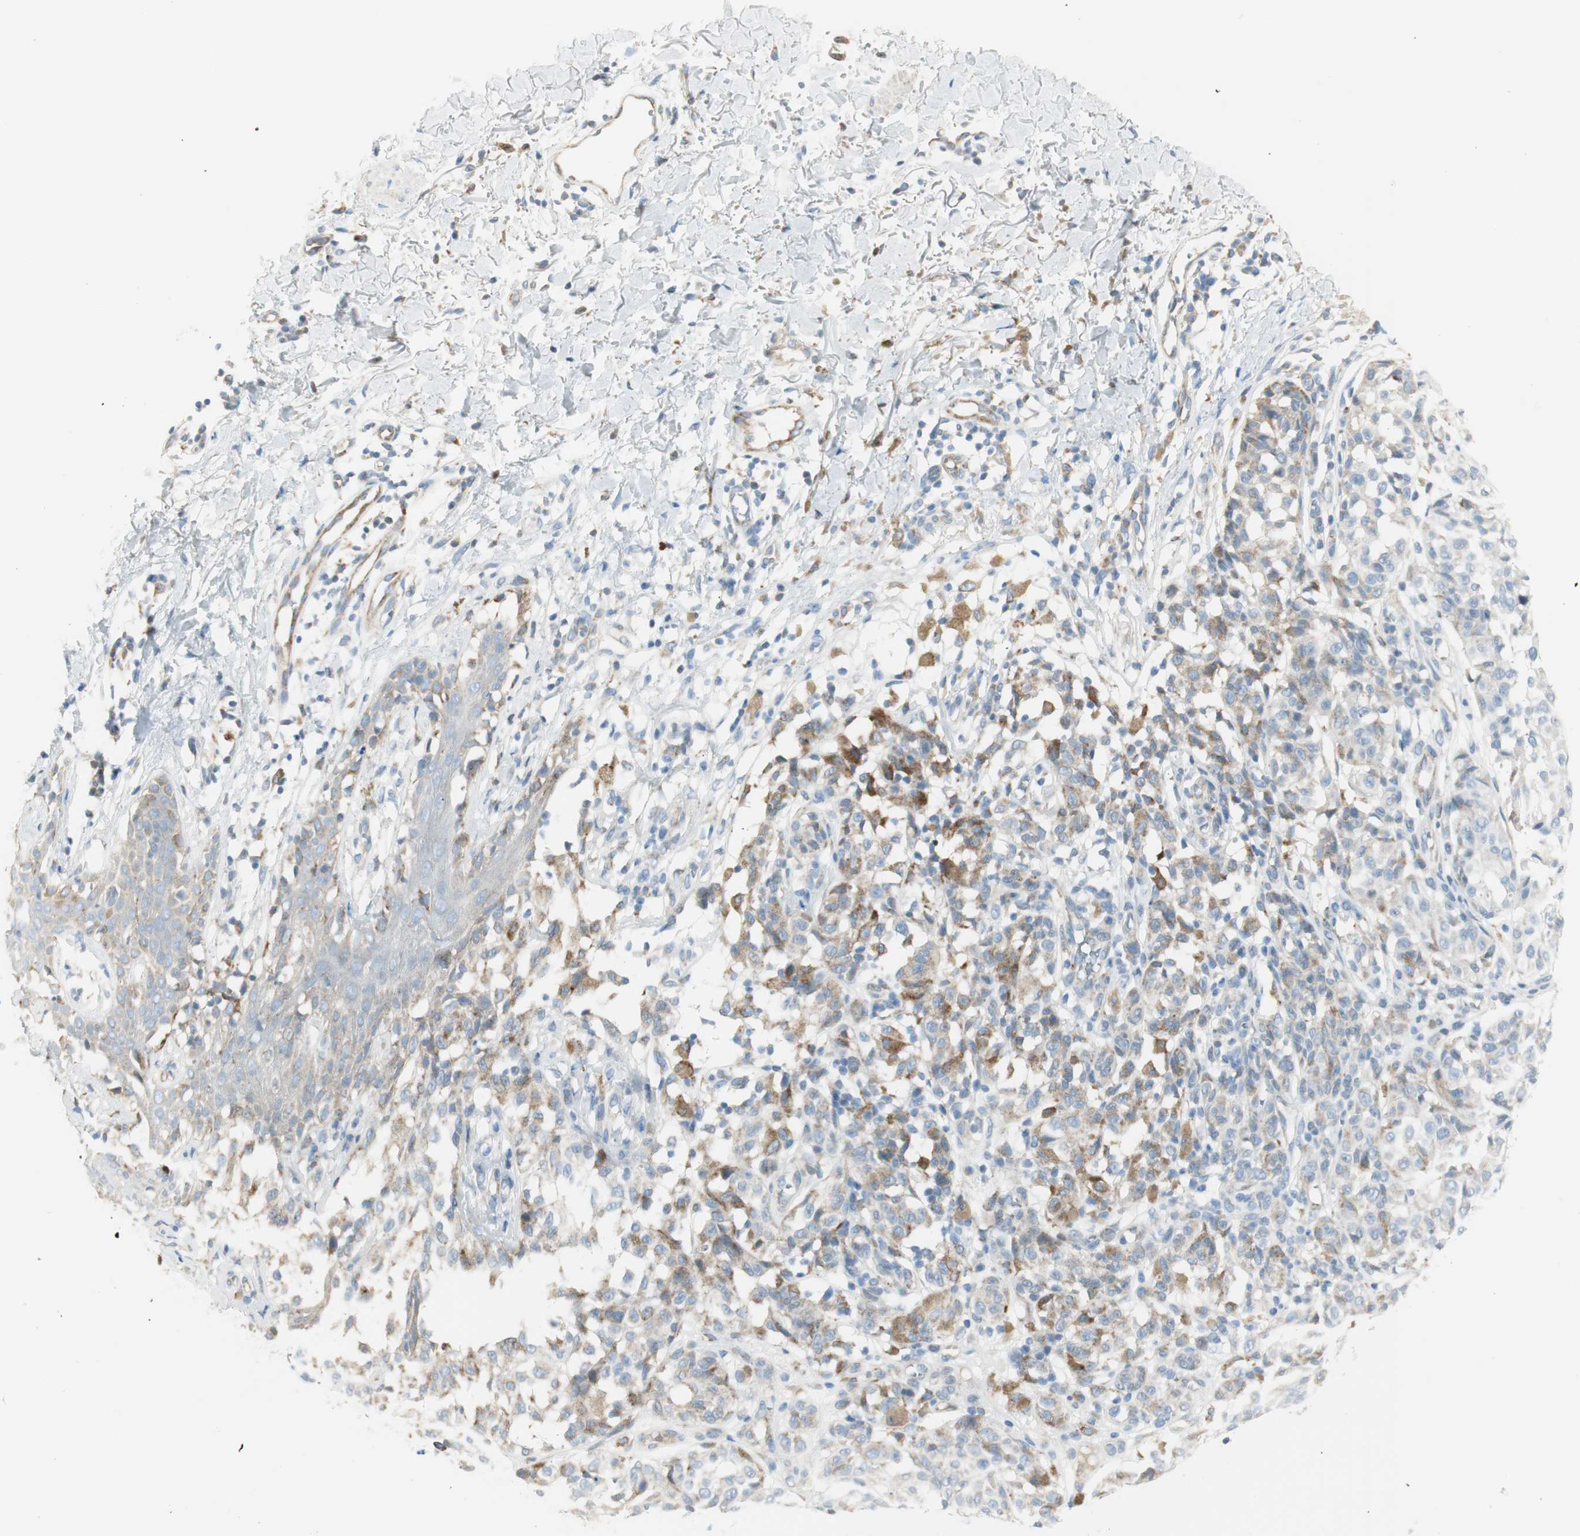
{"staining": {"intensity": "moderate", "quantity": "<25%", "location": "cytoplasmic/membranous"}, "tissue": "melanoma", "cell_type": "Tumor cells", "image_type": "cancer", "snomed": [{"axis": "morphology", "description": "Malignant melanoma, NOS"}, {"axis": "topography", "description": "Skin"}], "caption": "Moderate cytoplasmic/membranous expression for a protein is present in approximately <25% of tumor cells of malignant melanoma using immunohistochemistry (IHC).", "gene": "TNFSF11", "patient": {"sex": "female", "age": 46}}